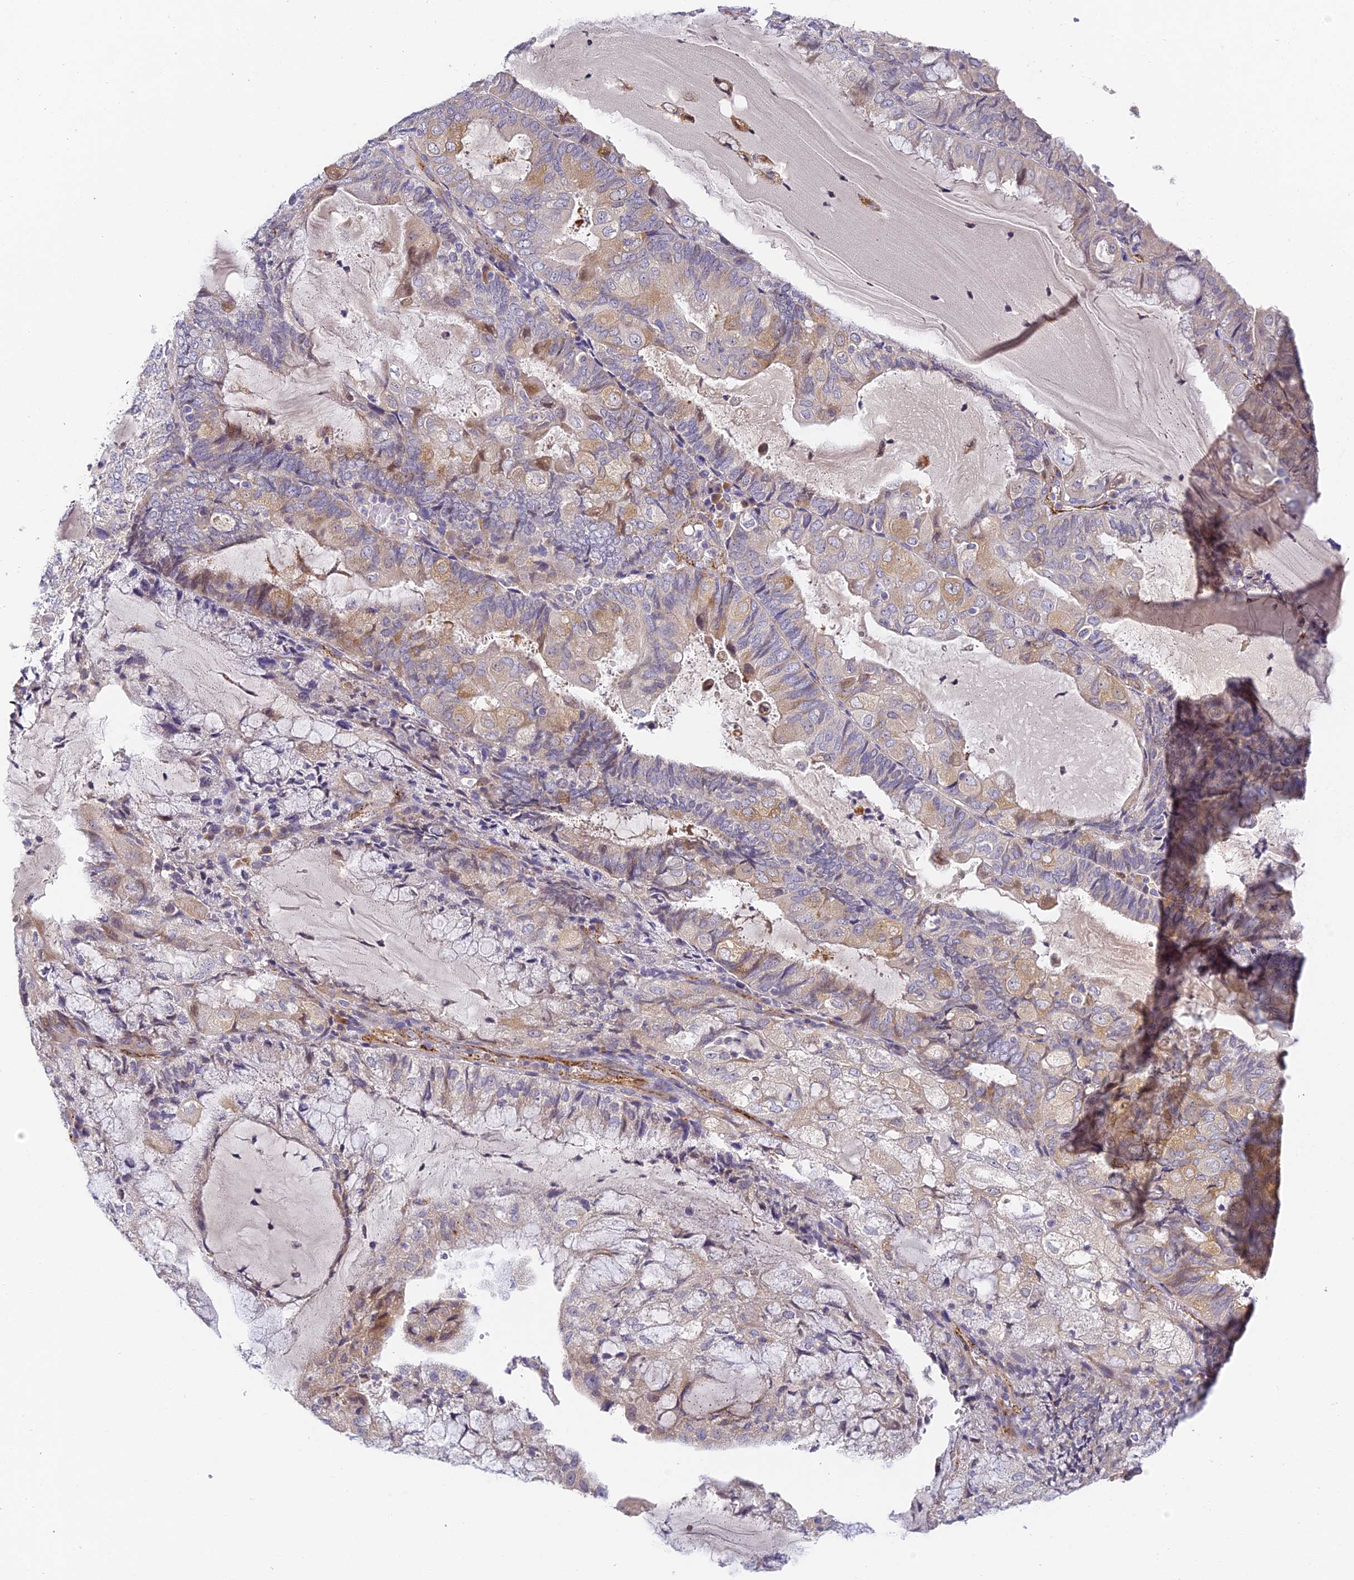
{"staining": {"intensity": "weak", "quantity": "25%-75%", "location": "cytoplasmic/membranous"}, "tissue": "endometrial cancer", "cell_type": "Tumor cells", "image_type": "cancer", "snomed": [{"axis": "morphology", "description": "Adenocarcinoma, NOS"}, {"axis": "topography", "description": "Endometrium"}], "caption": "Brown immunohistochemical staining in human endometrial cancer (adenocarcinoma) reveals weak cytoplasmic/membranous expression in about 25%-75% of tumor cells.", "gene": "DNAAF10", "patient": {"sex": "female", "age": 81}}